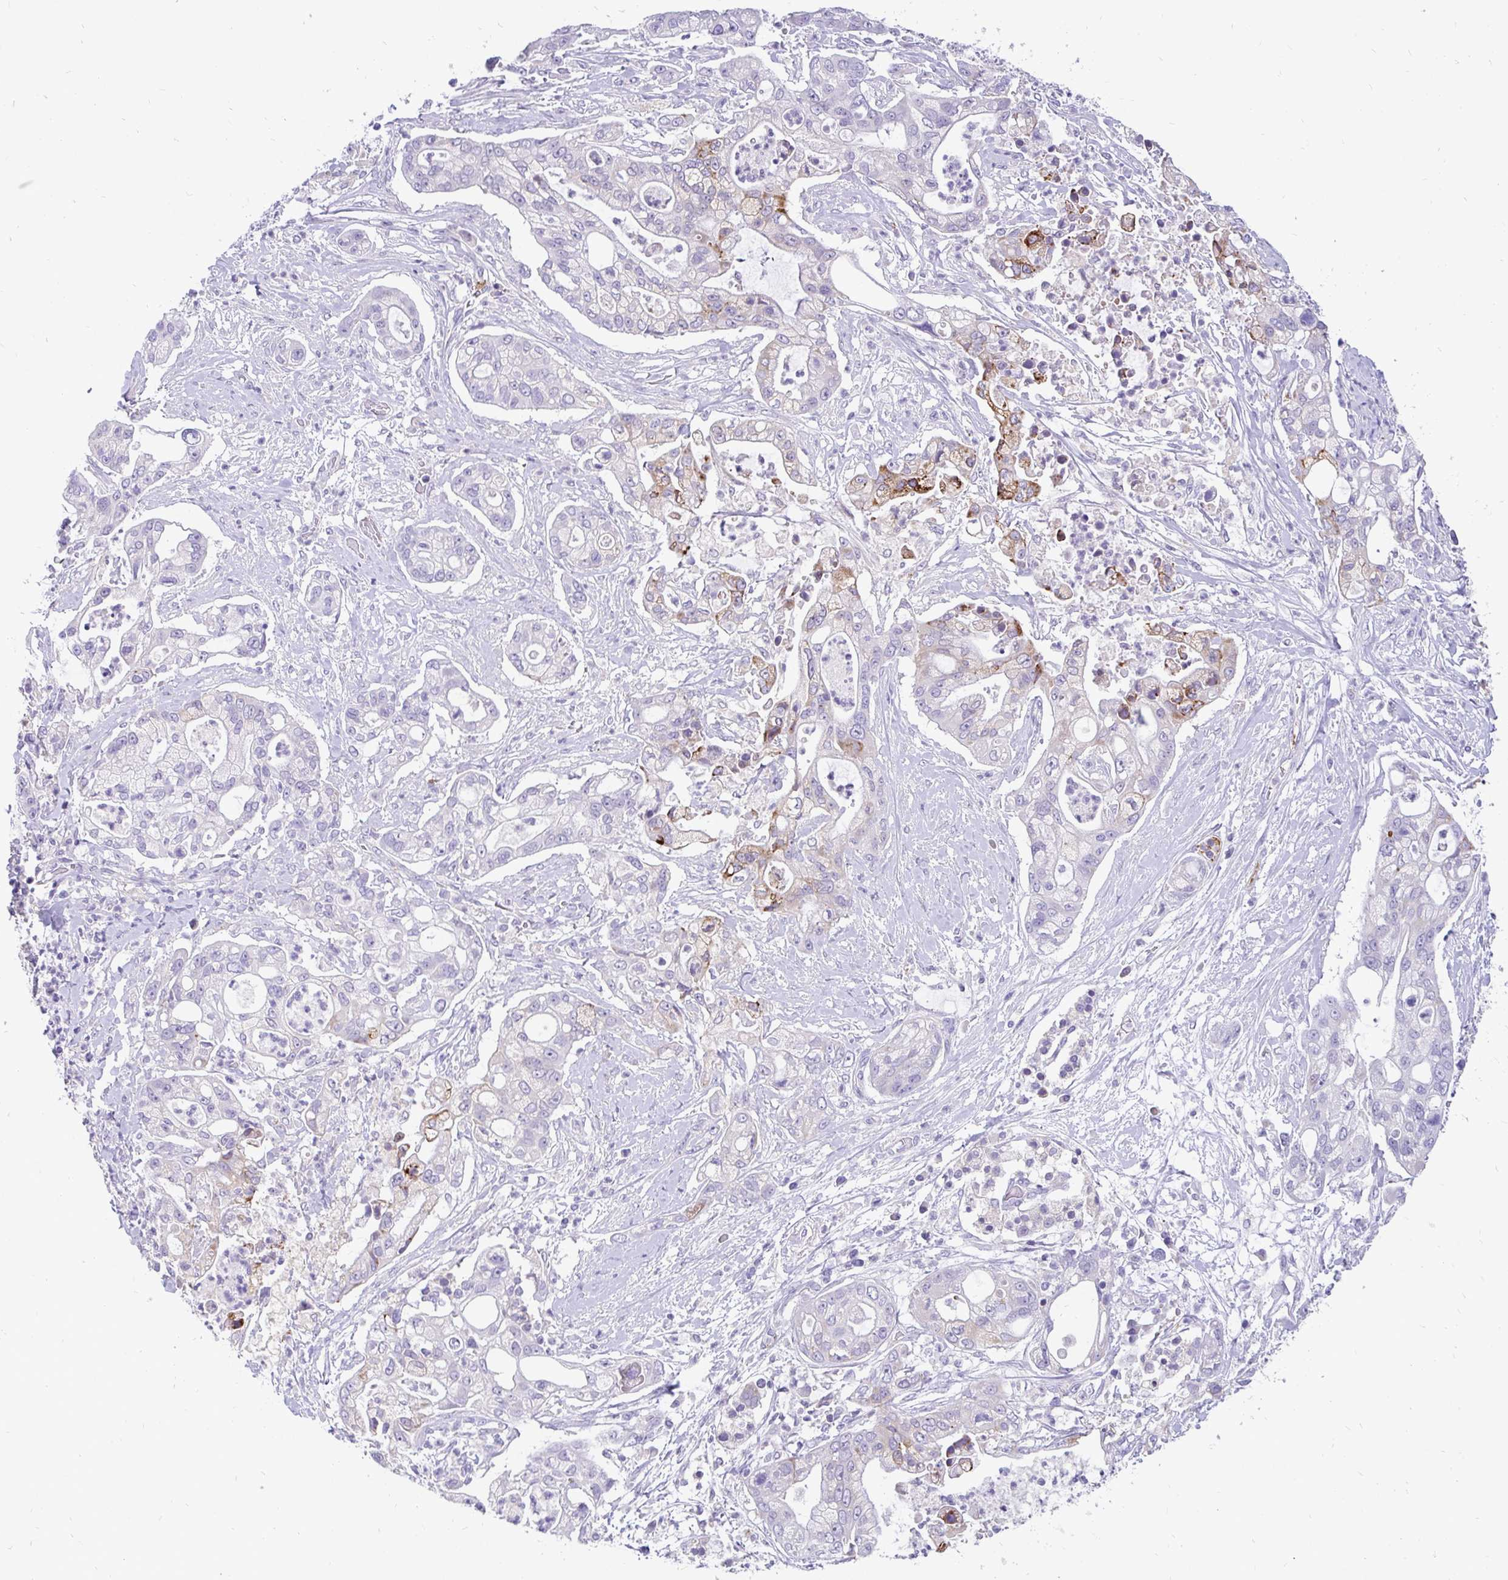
{"staining": {"intensity": "moderate", "quantity": "<25%", "location": "cytoplasmic/membranous"}, "tissue": "pancreatic cancer", "cell_type": "Tumor cells", "image_type": "cancer", "snomed": [{"axis": "morphology", "description": "Adenocarcinoma, NOS"}, {"axis": "topography", "description": "Pancreas"}], "caption": "Adenocarcinoma (pancreatic) tissue shows moderate cytoplasmic/membranous positivity in about <25% of tumor cells", "gene": "INTS5", "patient": {"sex": "female", "age": 69}}